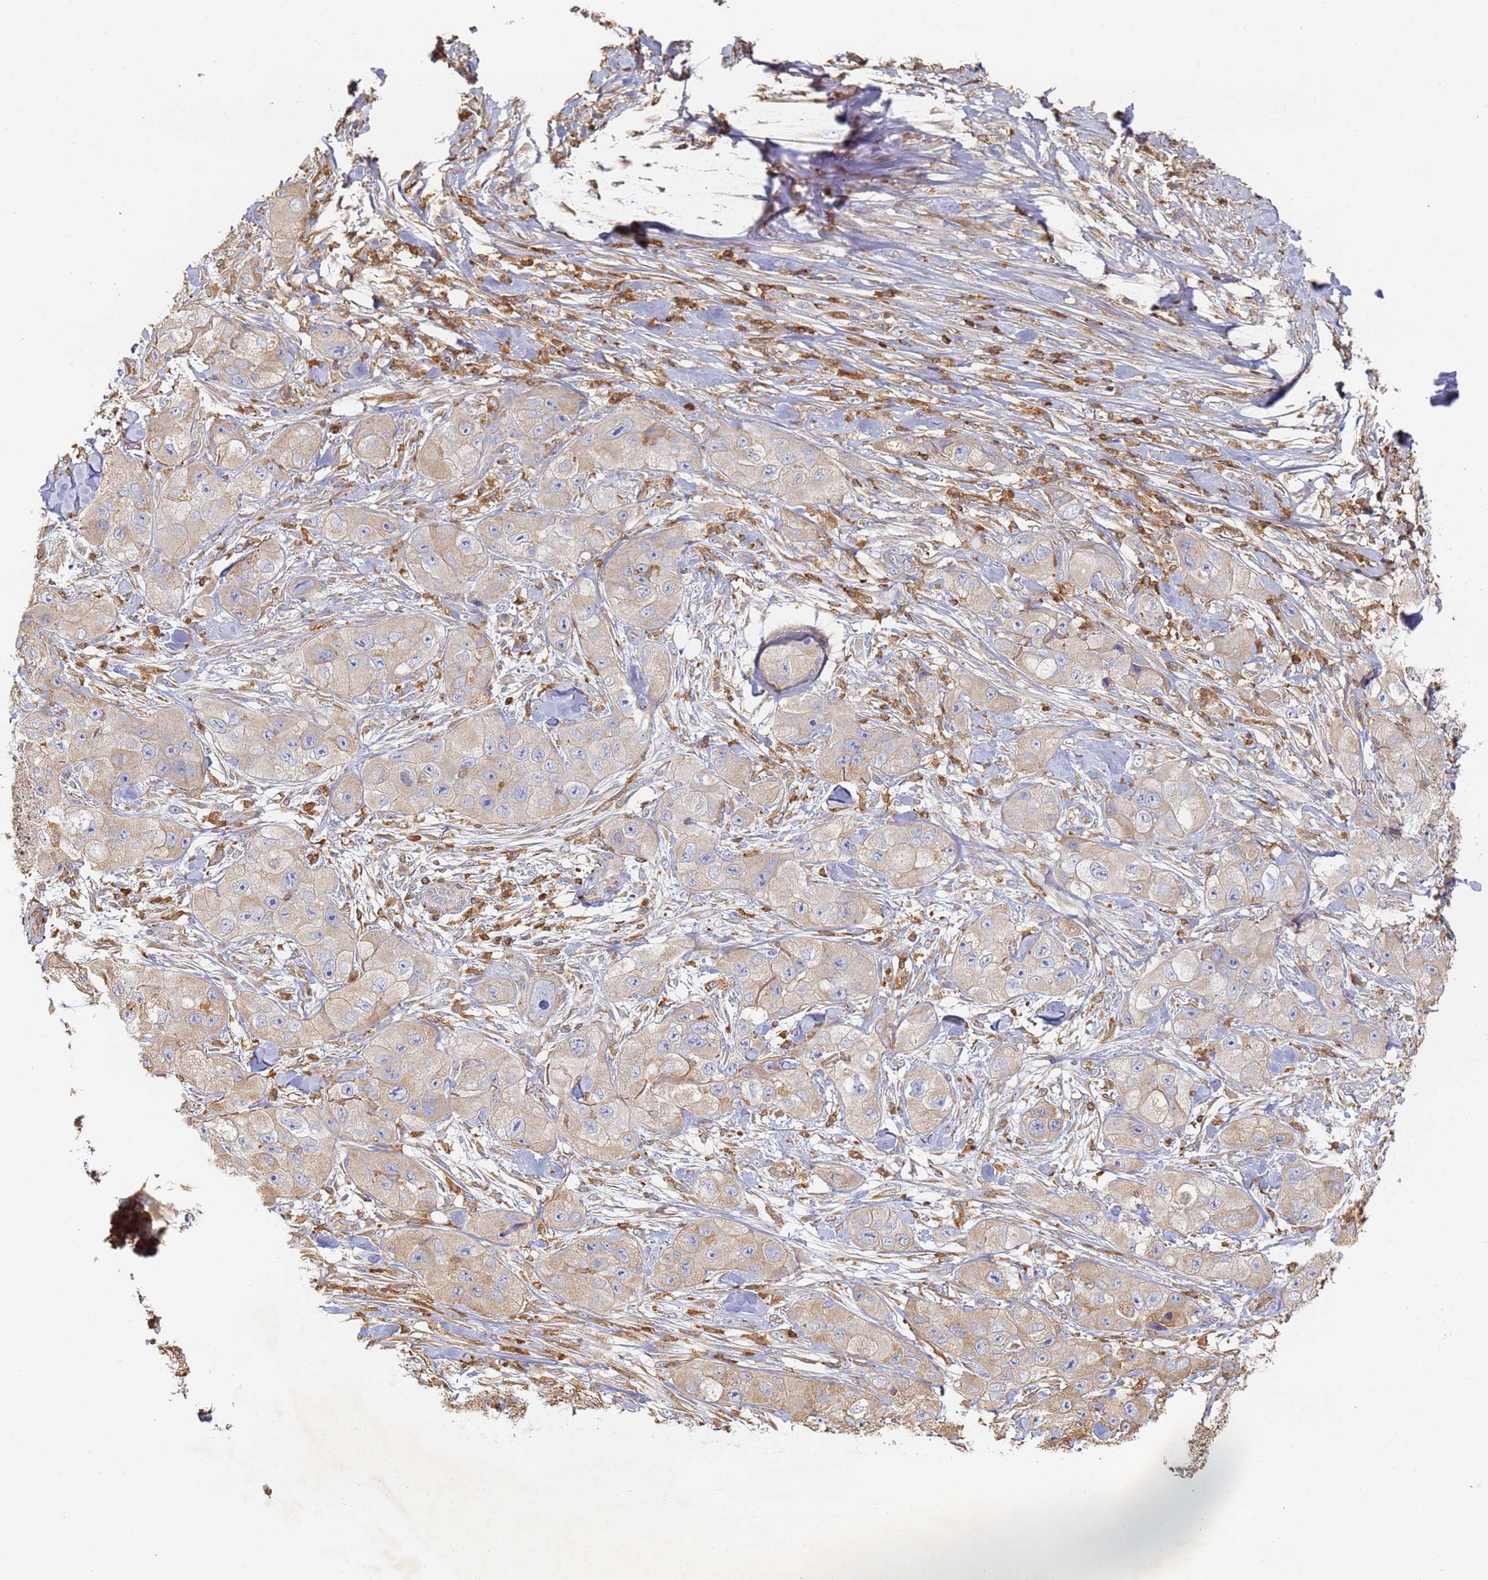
{"staining": {"intensity": "weak", "quantity": "<25%", "location": "cytoplasmic/membranous"}, "tissue": "skin cancer", "cell_type": "Tumor cells", "image_type": "cancer", "snomed": [{"axis": "morphology", "description": "Squamous cell carcinoma, NOS"}, {"axis": "topography", "description": "Skin"}, {"axis": "topography", "description": "Subcutis"}], "caption": "High power microscopy image of an immunohistochemistry image of skin cancer, revealing no significant staining in tumor cells.", "gene": "BIN2", "patient": {"sex": "male", "age": 73}}